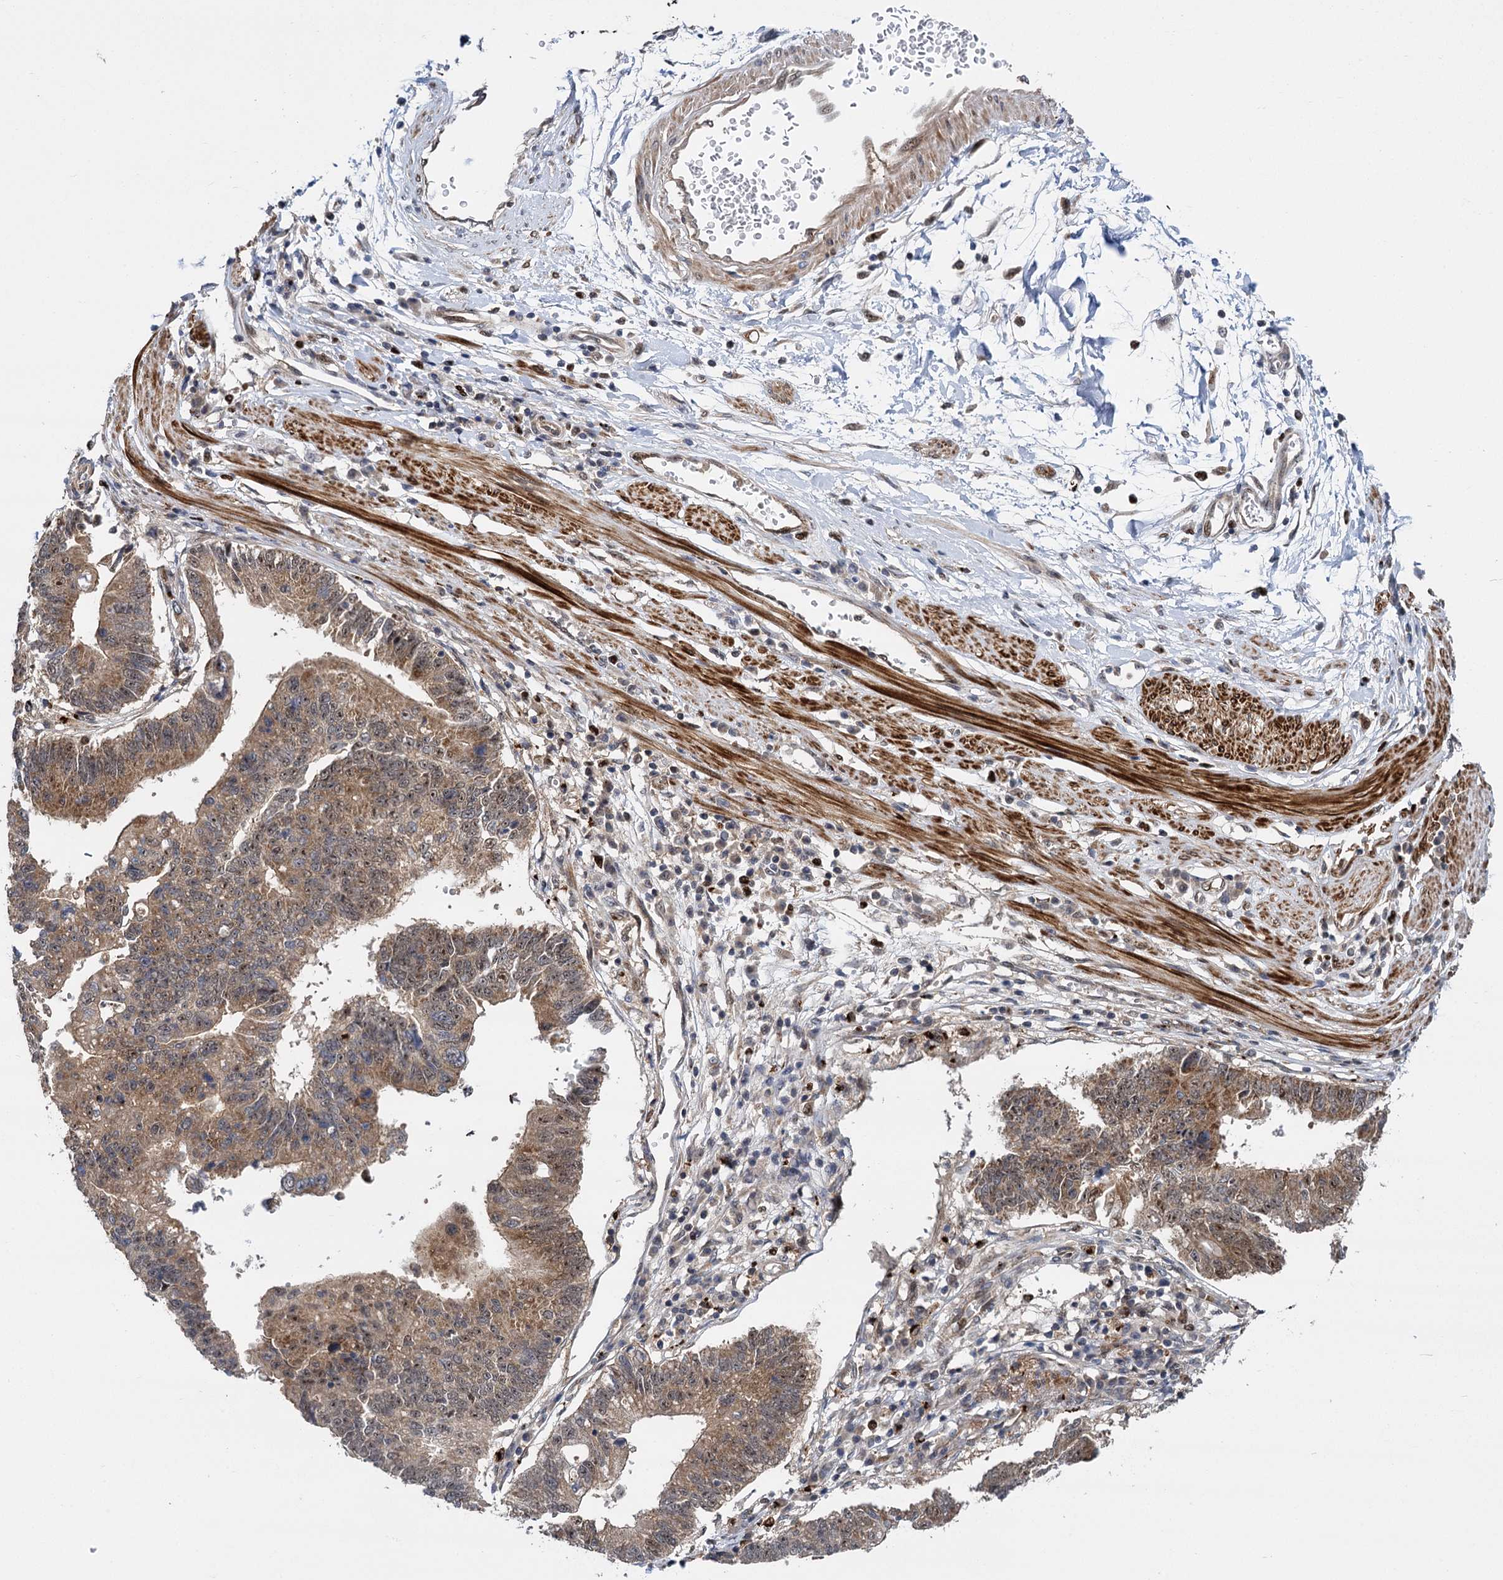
{"staining": {"intensity": "moderate", "quantity": ">75%", "location": "cytoplasmic/membranous,nuclear"}, "tissue": "stomach cancer", "cell_type": "Tumor cells", "image_type": "cancer", "snomed": [{"axis": "morphology", "description": "Adenocarcinoma, NOS"}, {"axis": "topography", "description": "Stomach"}], "caption": "DAB immunohistochemical staining of stomach cancer displays moderate cytoplasmic/membranous and nuclear protein positivity in about >75% of tumor cells.", "gene": "GAL3ST4", "patient": {"sex": "male", "age": 59}}